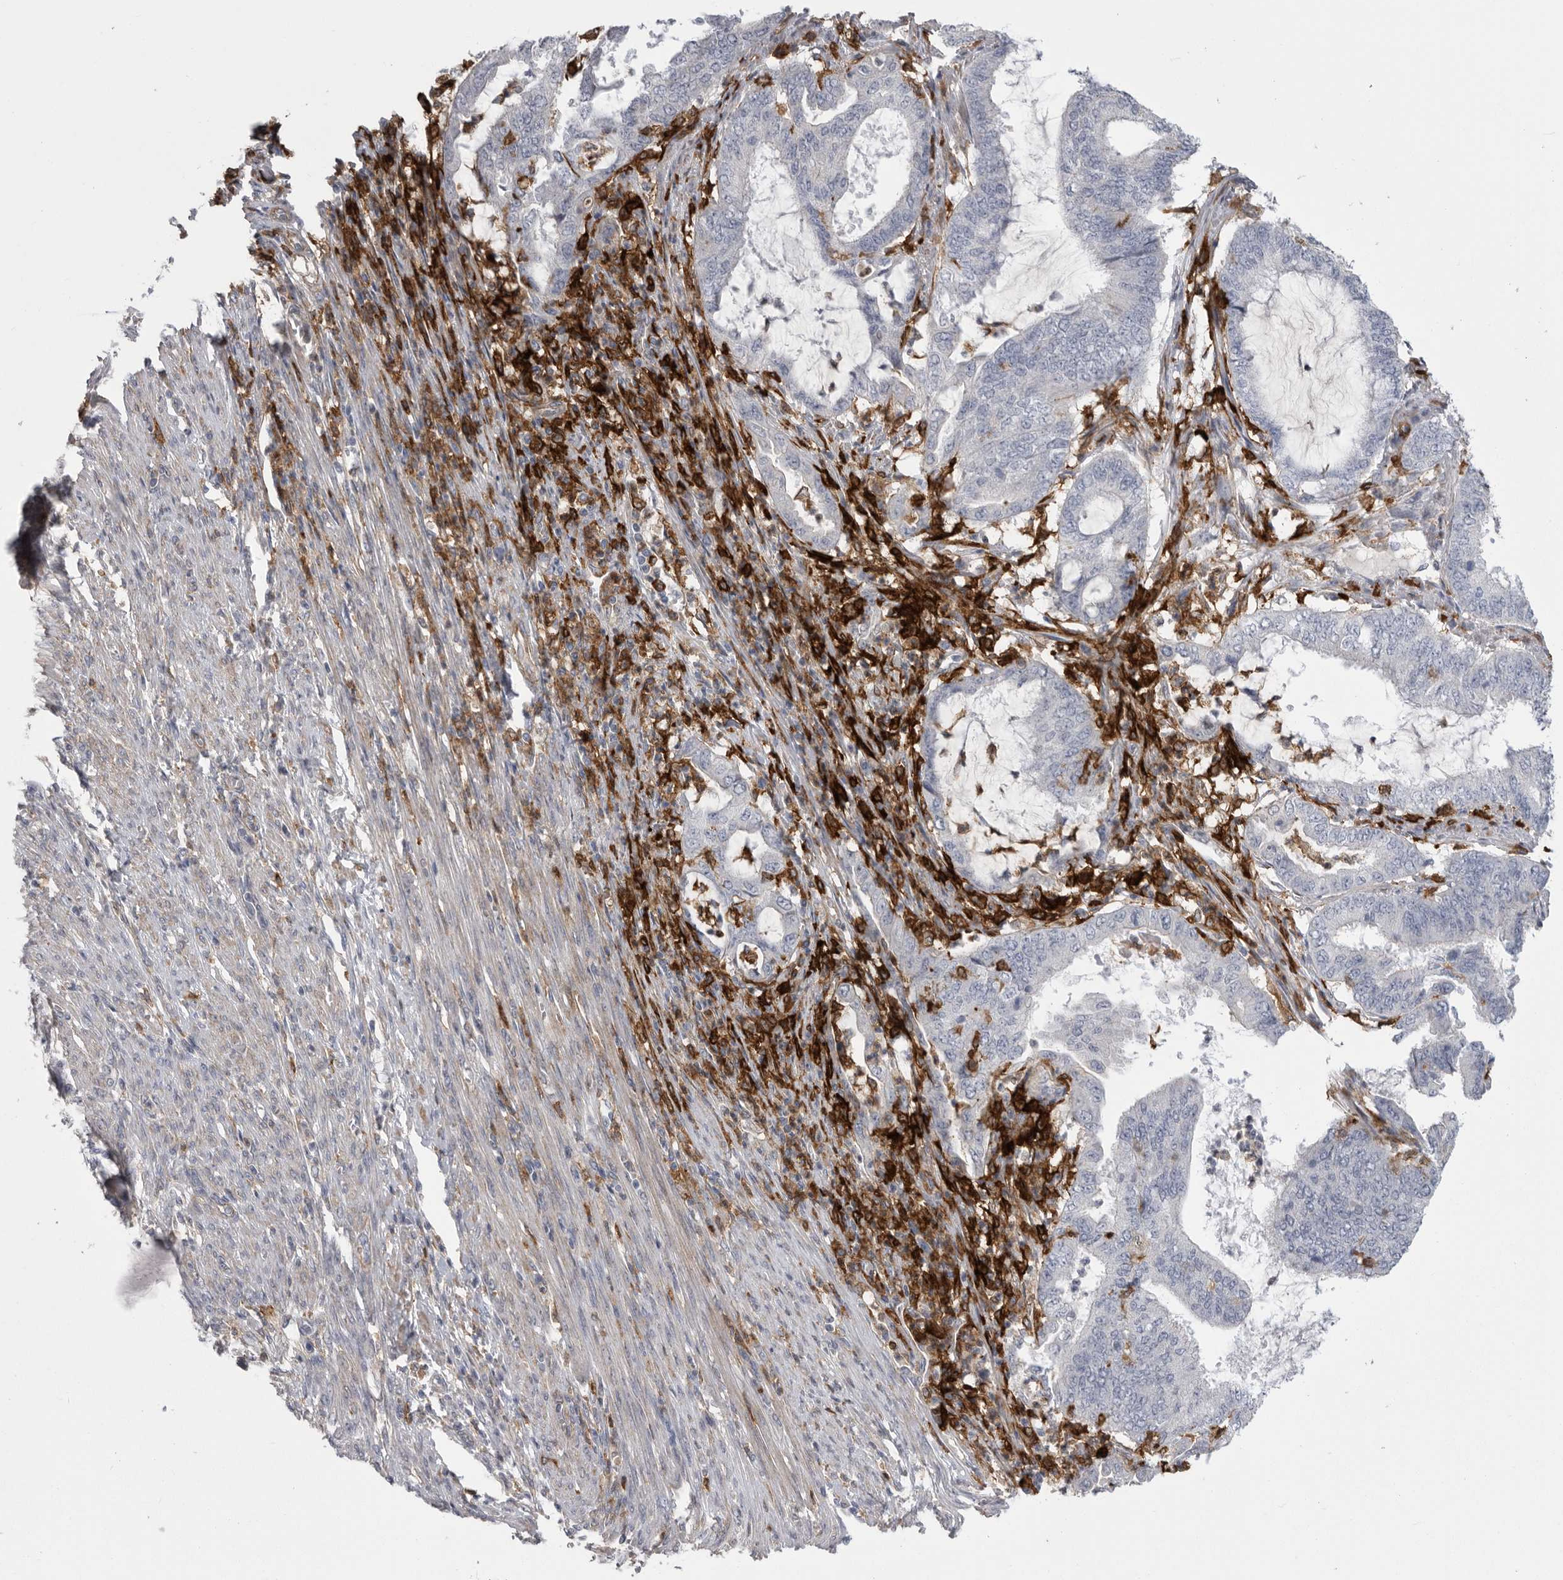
{"staining": {"intensity": "negative", "quantity": "none", "location": "none"}, "tissue": "endometrial cancer", "cell_type": "Tumor cells", "image_type": "cancer", "snomed": [{"axis": "morphology", "description": "Adenocarcinoma, NOS"}, {"axis": "topography", "description": "Endometrium"}], "caption": "This is a image of immunohistochemistry (IHC) staining of endometrial adenocarcinoma, which shows no staining in tumor cells.", "gene": "SIGLEC10", "patient": {"sex": "female", "age": 51}}